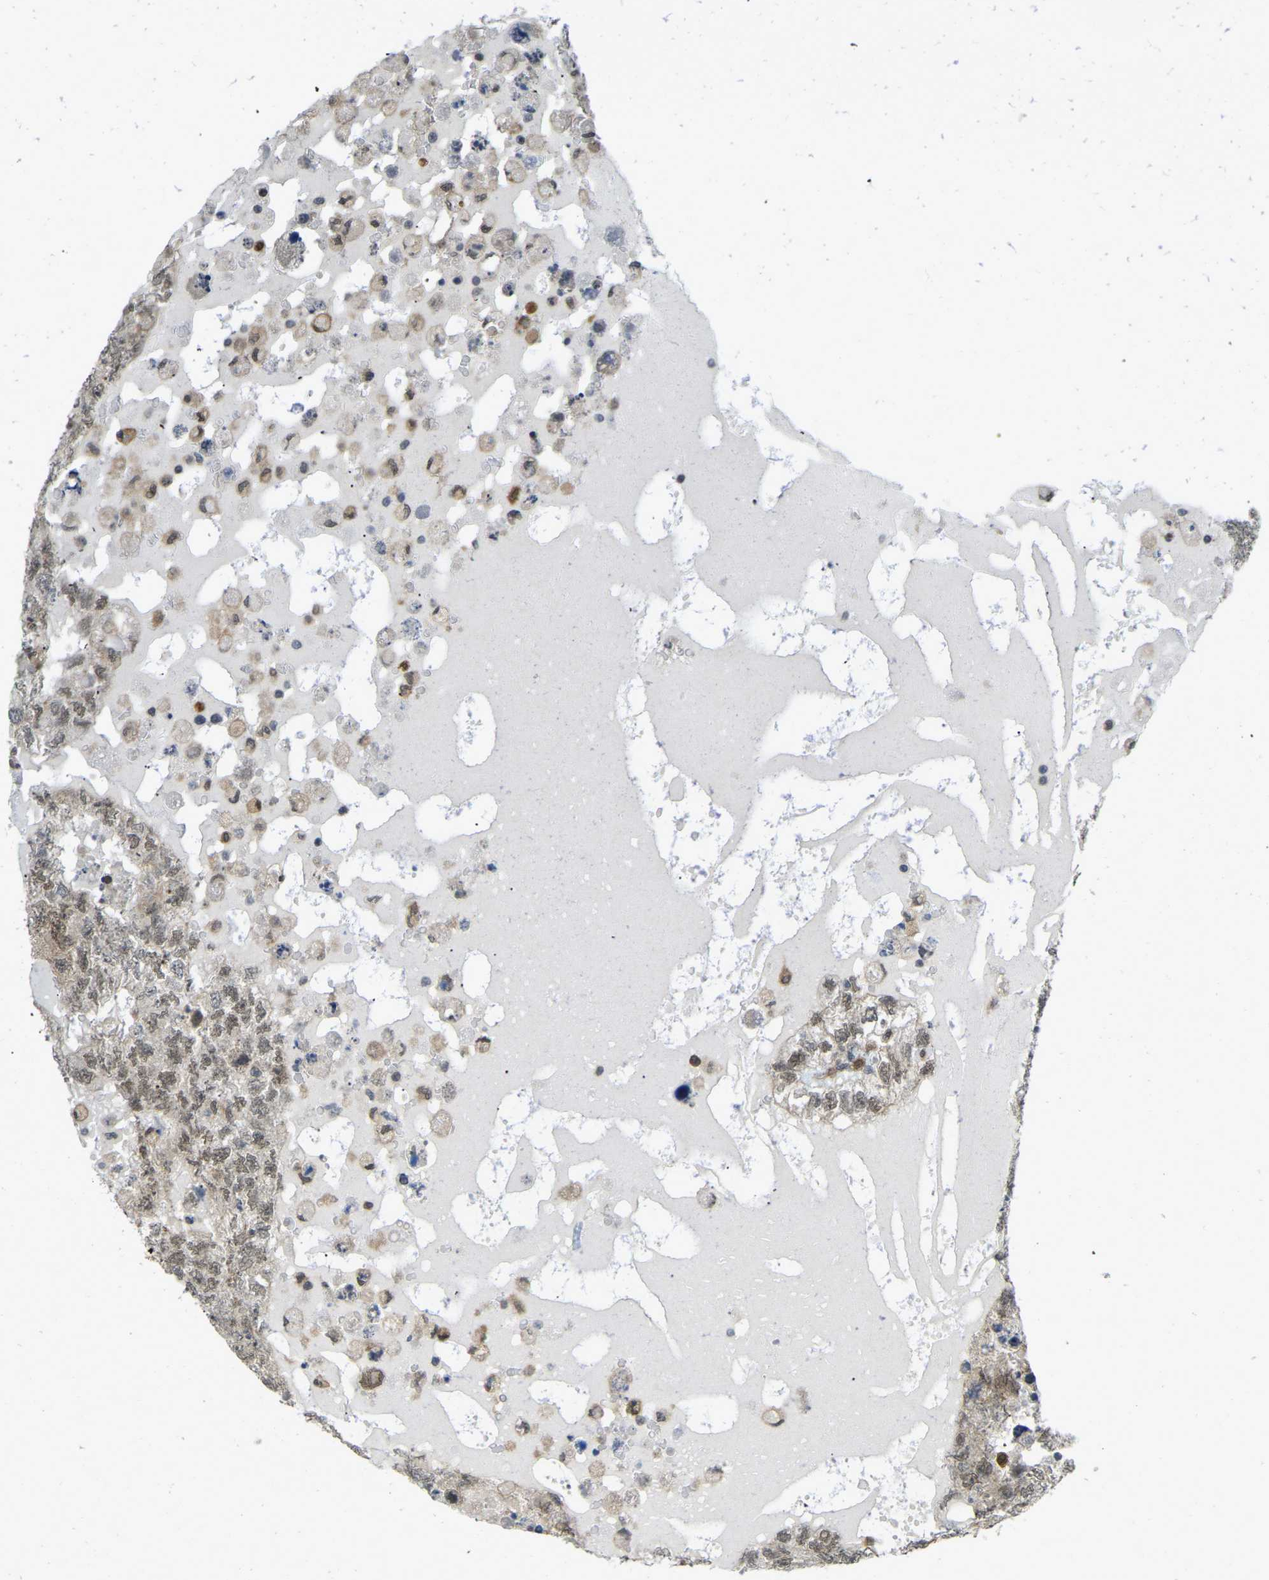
{"staining": {"intensity": "moderate", "quantity": ">75%", "location": "nuclear"}, "tissue": "testis cancer", "cell_type": "Tumor cells", "image_type": "cancer", "snomed": [{"axis": "morphology", "description": "Carcinoma, Embryonal, NOS"}, {"axis": "topography", "description": "Testis"}], "caption": "The photomicrograph reveals staining of testis cancer, revealing moderate nuclear protein expression (brown color) within tumor cells. (DAB IHC, brown staining for protein, blue staining for nuclei).", "gene": "SERPINB5", "patient": {"sex": "male", "age": 36}}